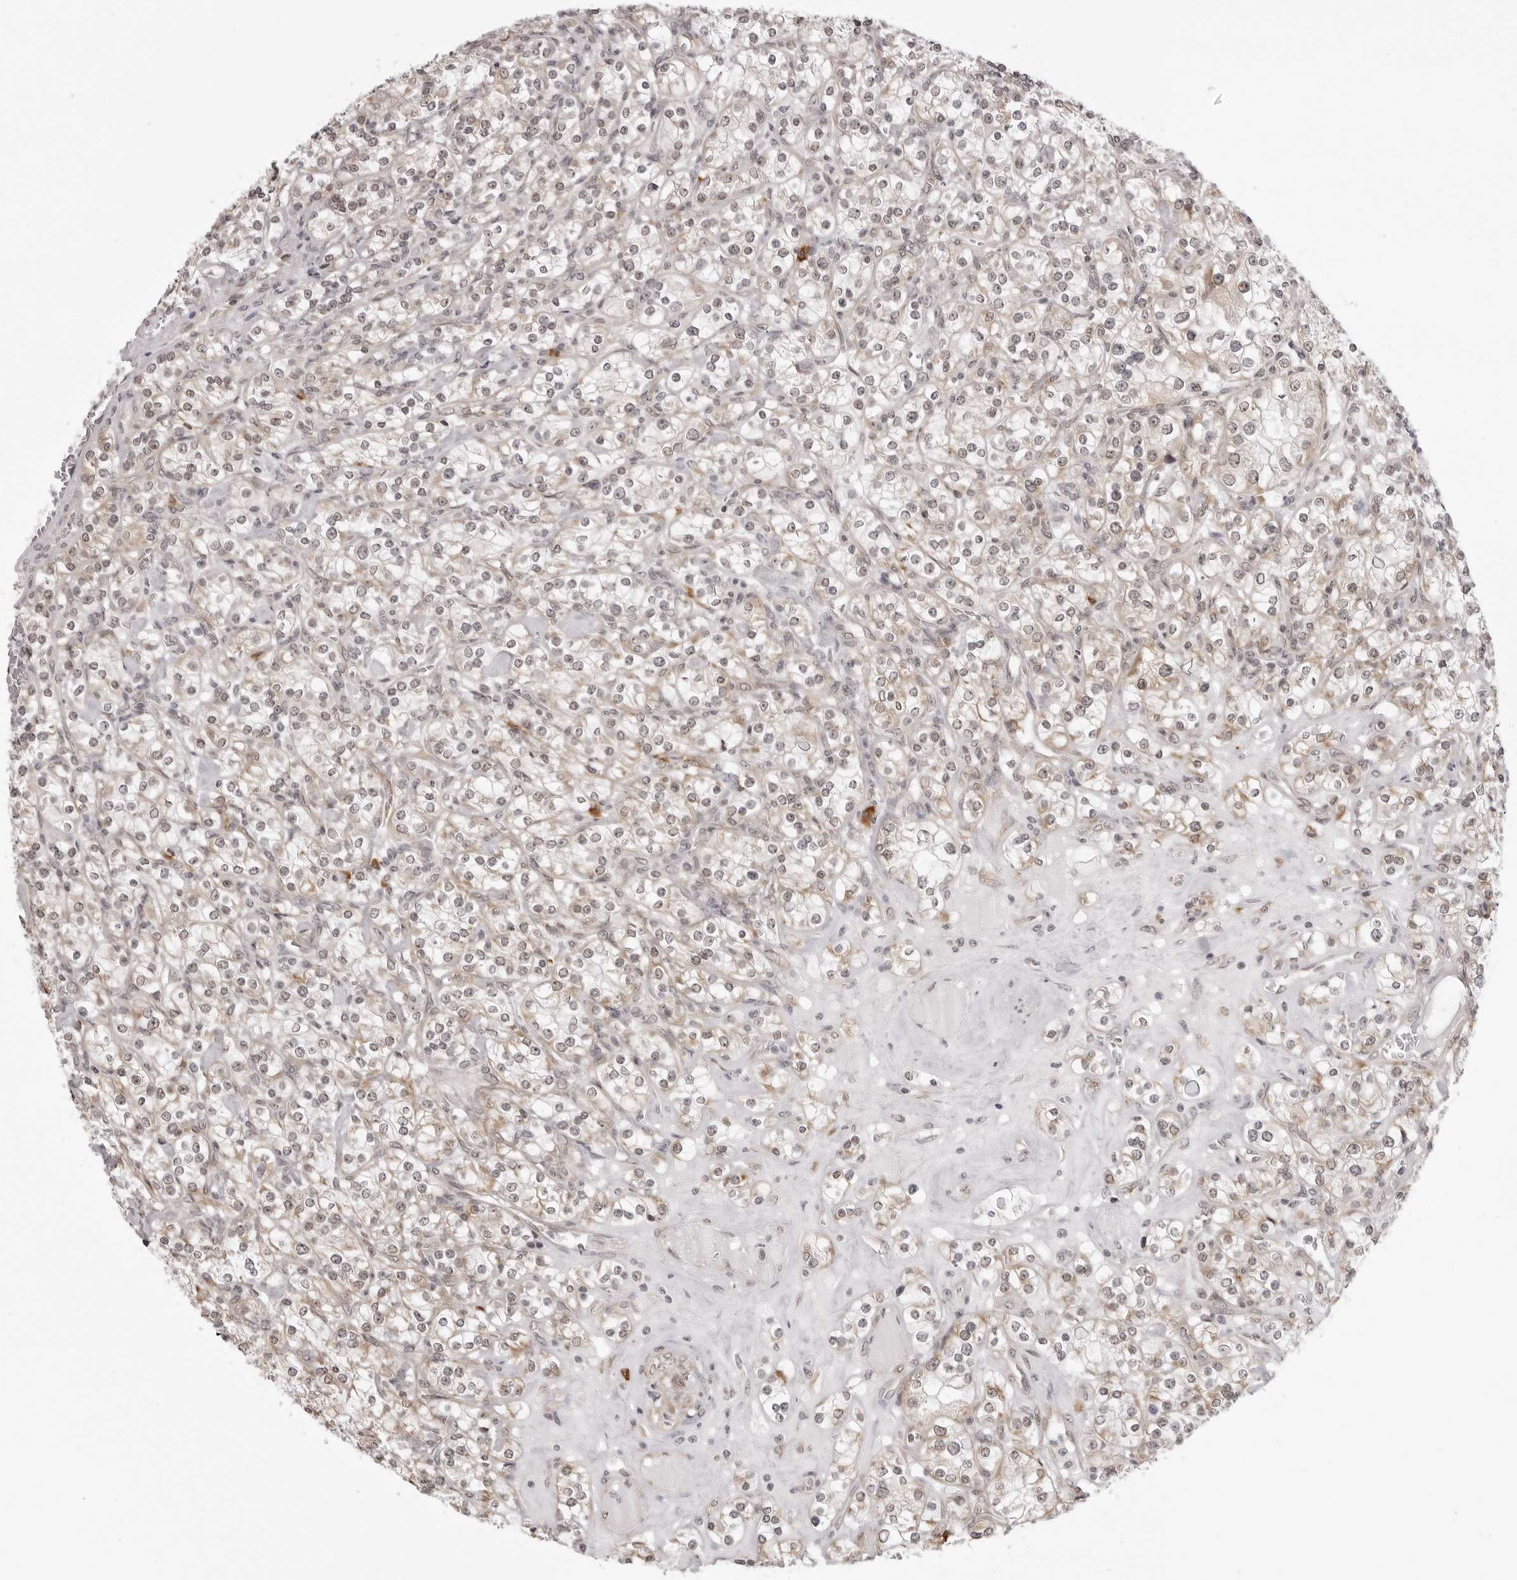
{"staining": {"intensity": "weak", "quantity": "<25%", "location": "cytoplasmic/membranous,nuclear"}, "tissue": "renal cancer", "cell_type": "Tumor cells", "image_type": "cancer", "snomed": [{"axis": "morphology", "description": "Adenocarcinoma, NOS"}, {"axis": "topography", "description": "Kidney"}], "caption": "Tumor cells are negative for protein expression in human renal cancer.", "gene": "ZC3H11A", "patient": {"sex": "male", "age": 77}}